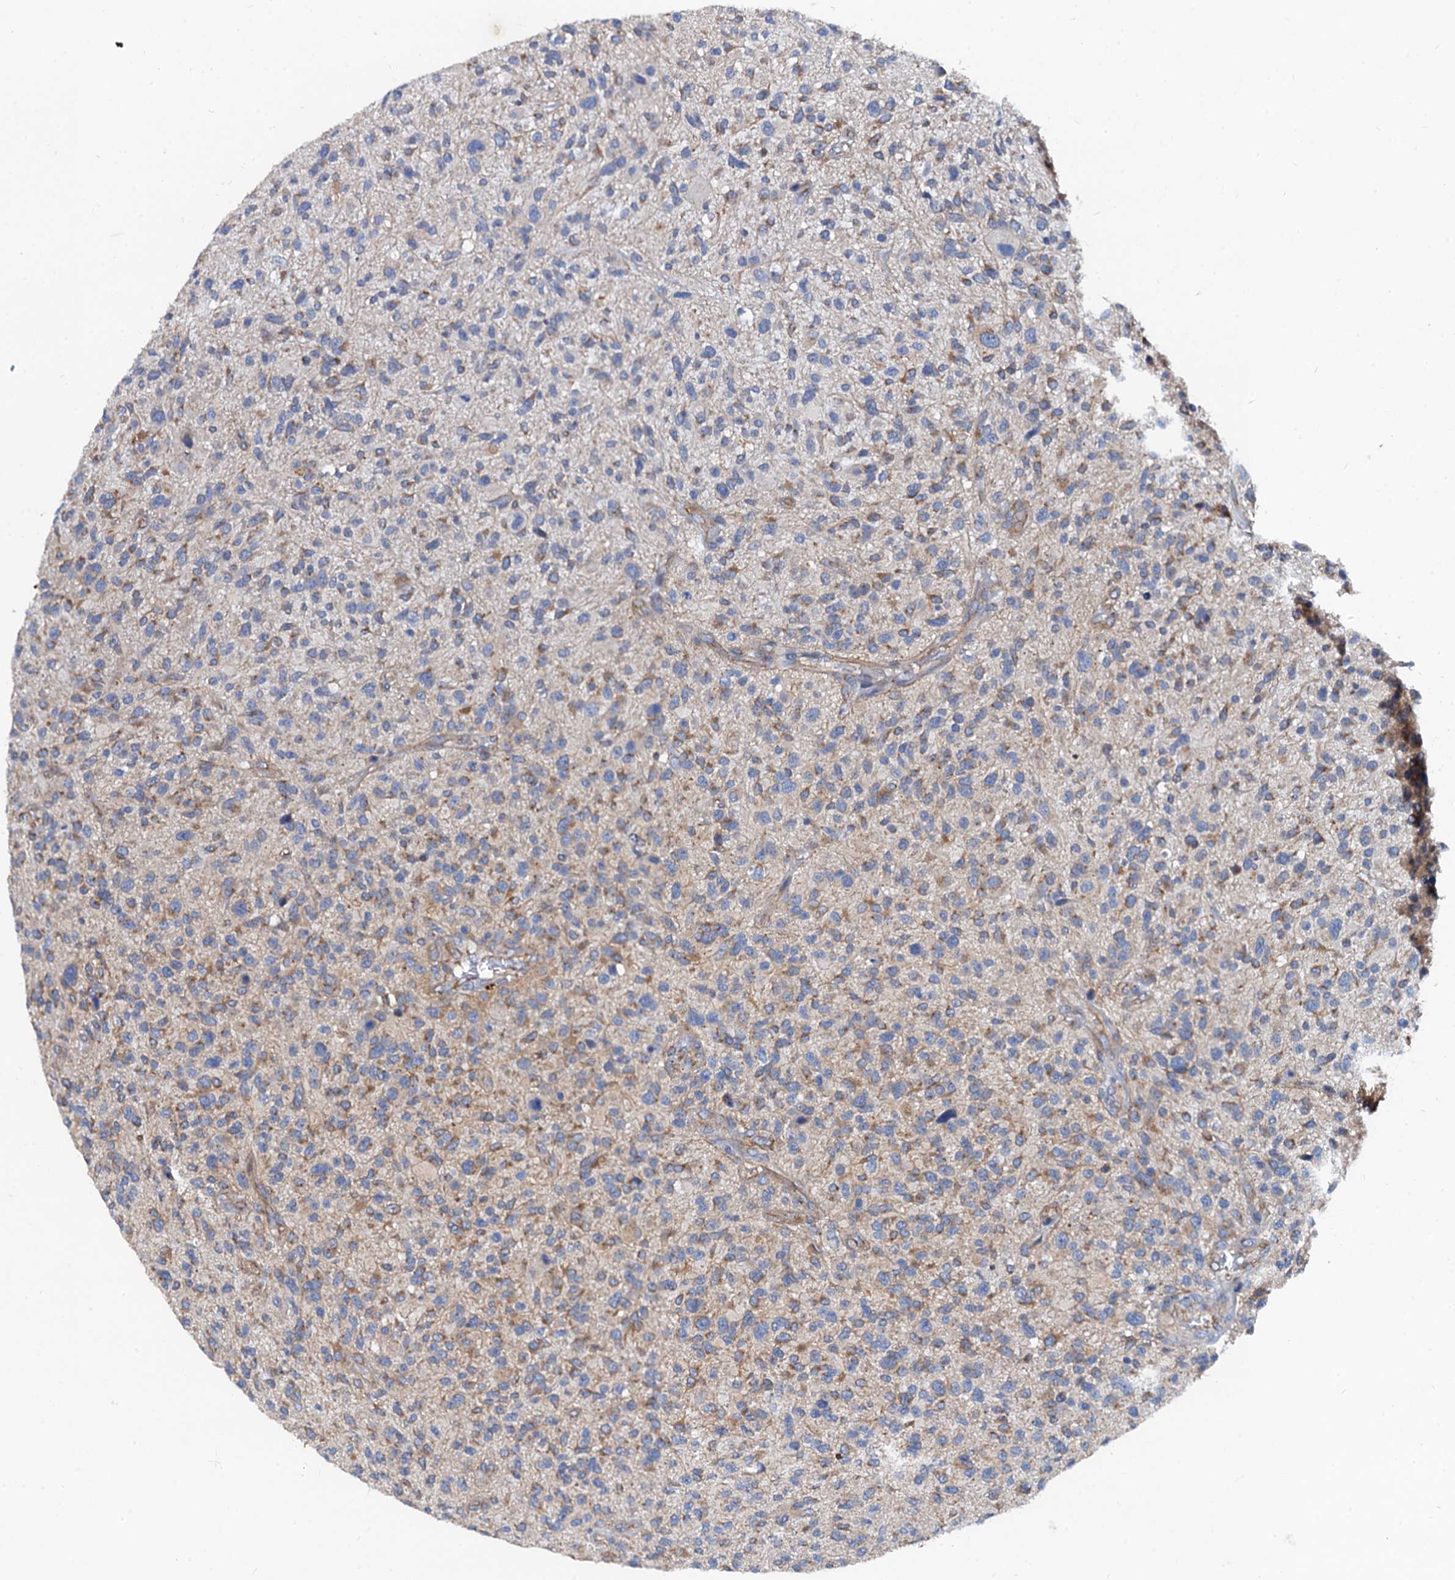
{"staining": {"intensity": "moderate", "quantity": "25%-75%", "location": "cytoplasmic/membranous"}, "tissue": "glioma", "cell_type": "Tumor cells", "image_type": "cancer", "snomed": [{"axis": "morphology", "description": "Glioma, malignant, High grade"}, {"axis": "topography", "description": "Brain"}], "caption": "A high-resolution image shows immunohistochemistry staining of malignant high-grade glioma, which exhibits moderate cytoplasmic/membranous expression in approximately 25%-75% of tumor cells.", "gene": "NGRN", "patient": {"sex": "male", "age": 47}}